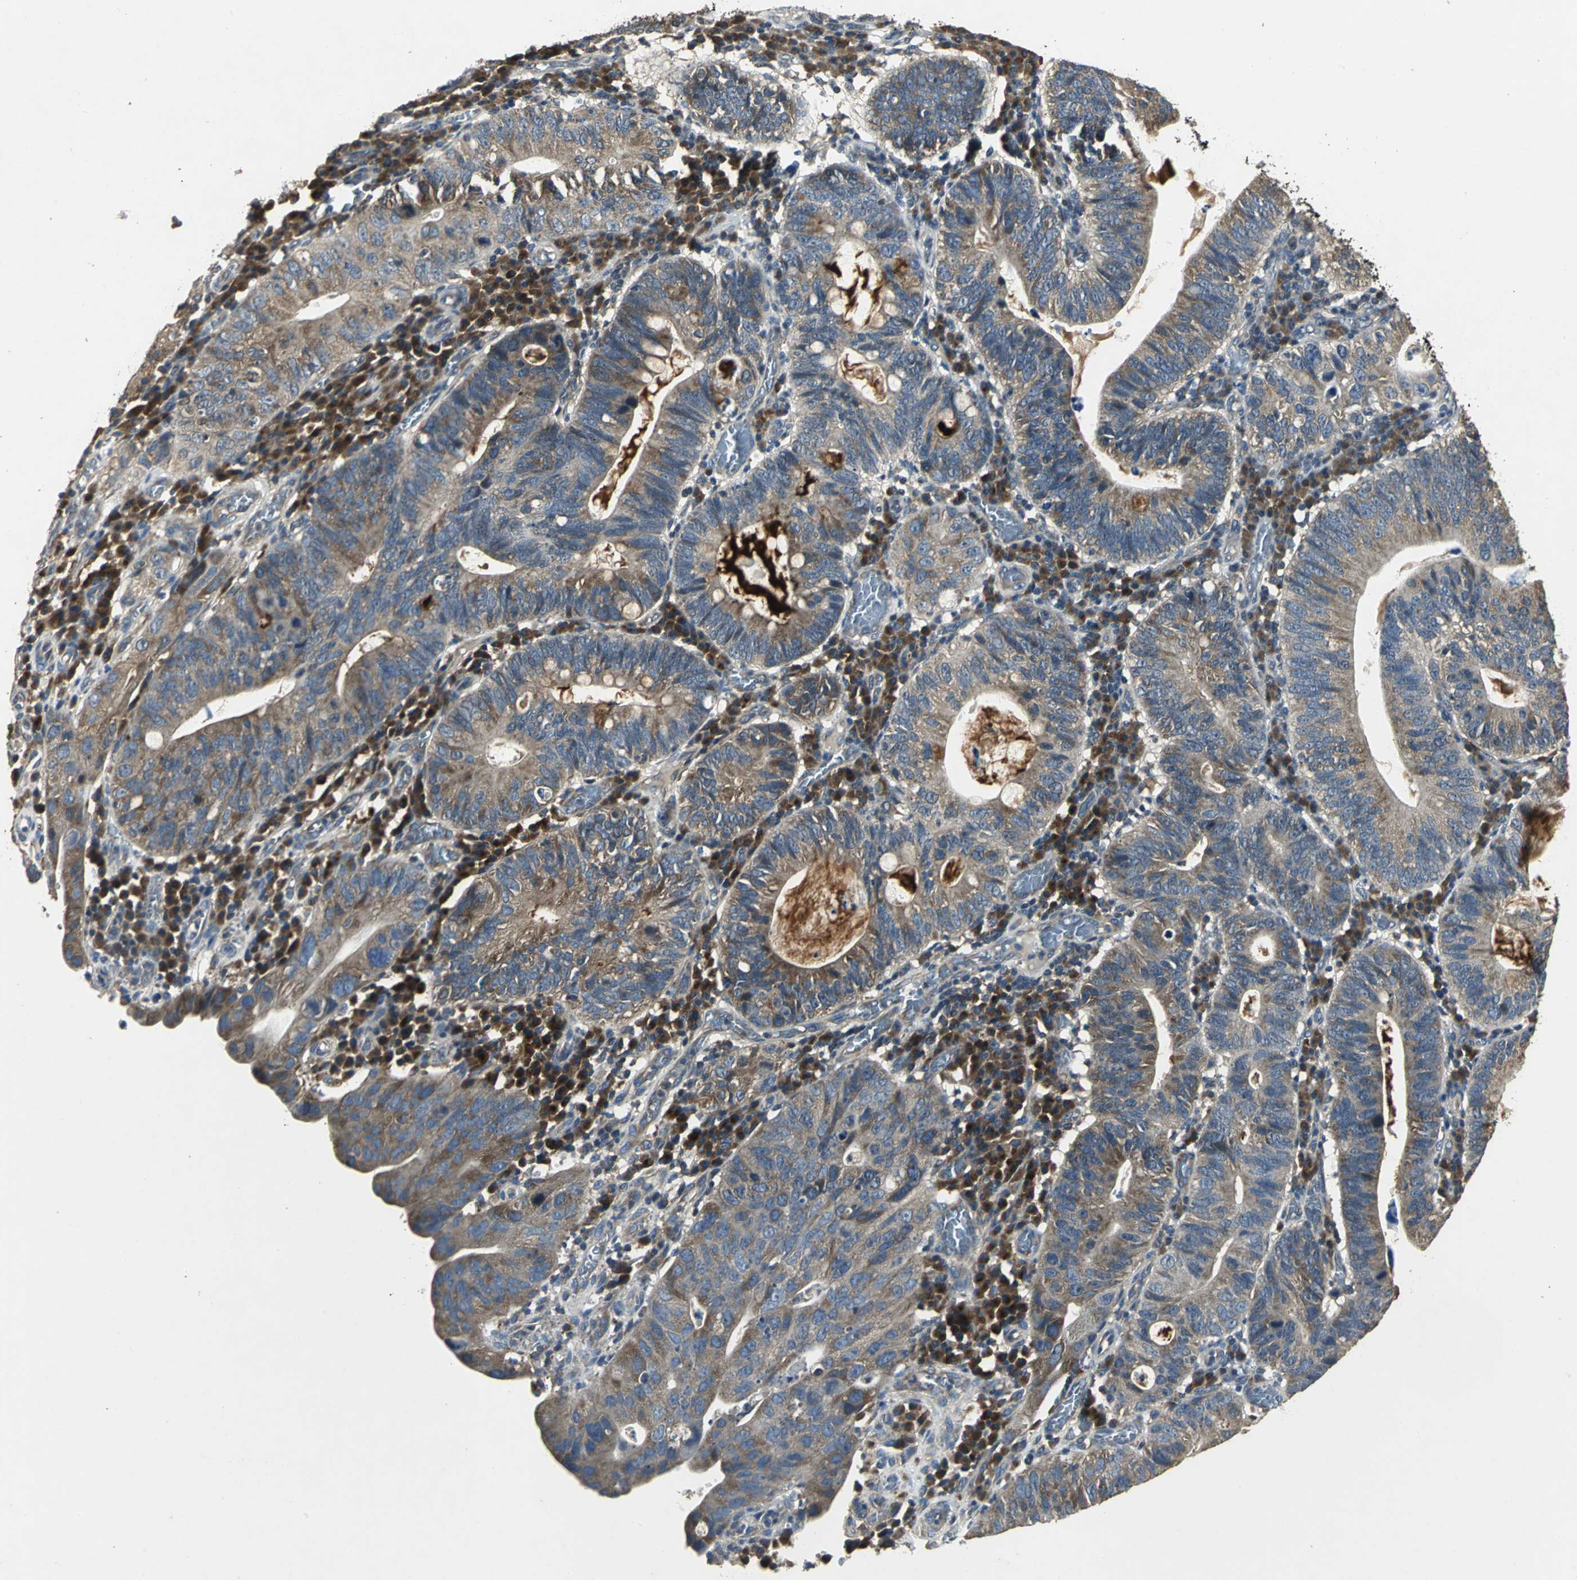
{"staining": {"intensity": "weak", "quantity": ">75%", "location": "cytoplasmic/membranous"}, "tissue": "stomach cancer", "cell_type": "Tumor cells", "image_type": "cancer", "snomed": [{"axis": "morphology", "description": "Adenocarcinoma, NOS"}, {"axis": "topography", "description": "Stomach"}], "caption": "Weak cytoplasmic/membranous expression for a protein is identified in approximately >75% of tumor cells of stomach cancer using immunohistochemistry.", "gene": "IRF3", "patient": {"sex": "male", "age": 59}}